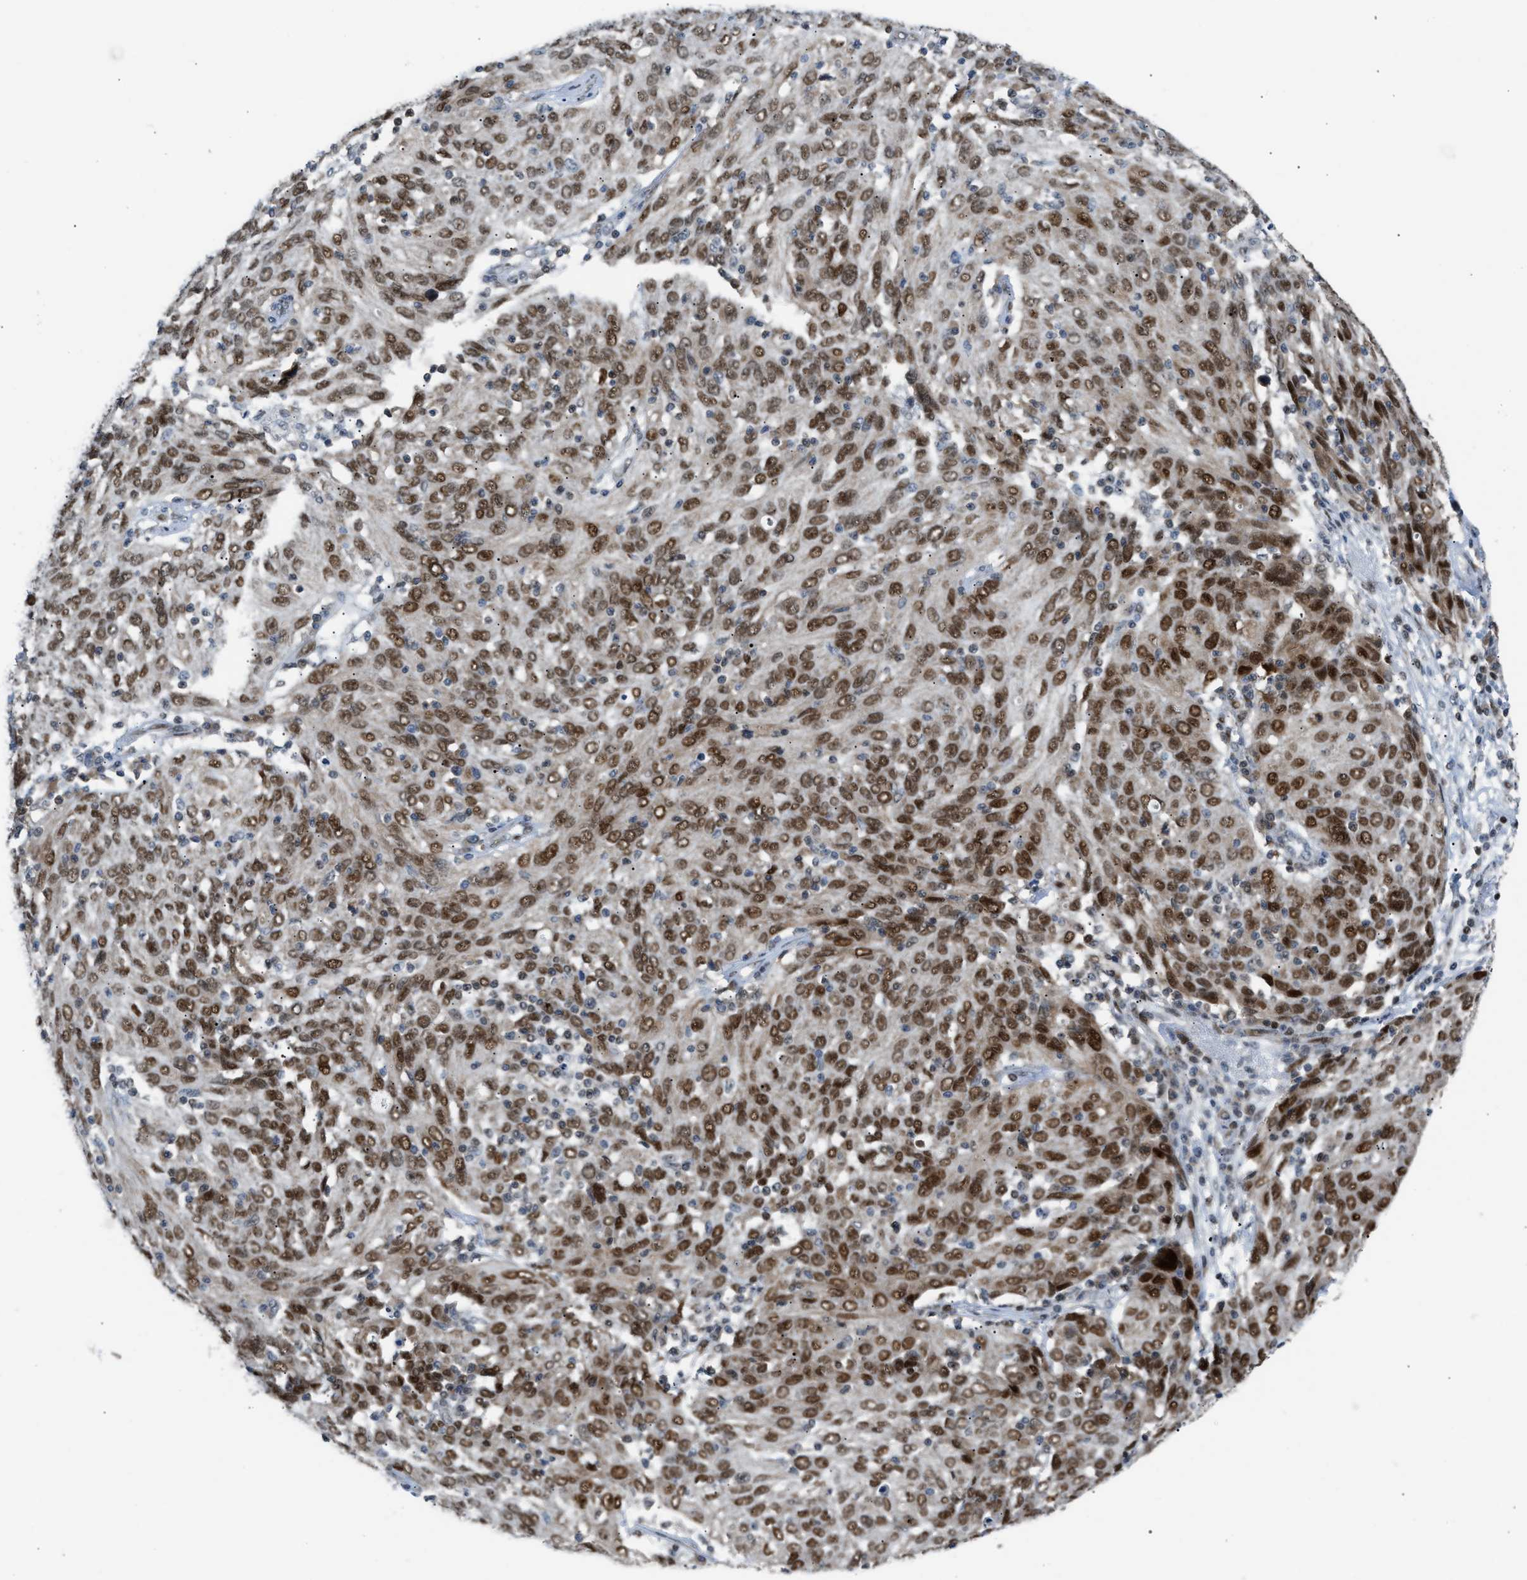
{"staining": {"intensity": "strong", "quantity": ">75%", "location": "nuclear"}, "tissue": "ovarian cancer", "cell_type": "Tumor cells", "image_type": "cancer", "snomed": [{"axis": "morphology", "description": "Carcinoma, endometroid"}, {"axis": "topography", "description": "Ovary"}], "caption": "Ovarian cancer (endometroid carcinoma) stained for a protein exhibits strong nuclear positivity in tumor cells.", "gene": "SSBP2", "patient": {"sex": "female", "age": 50}}